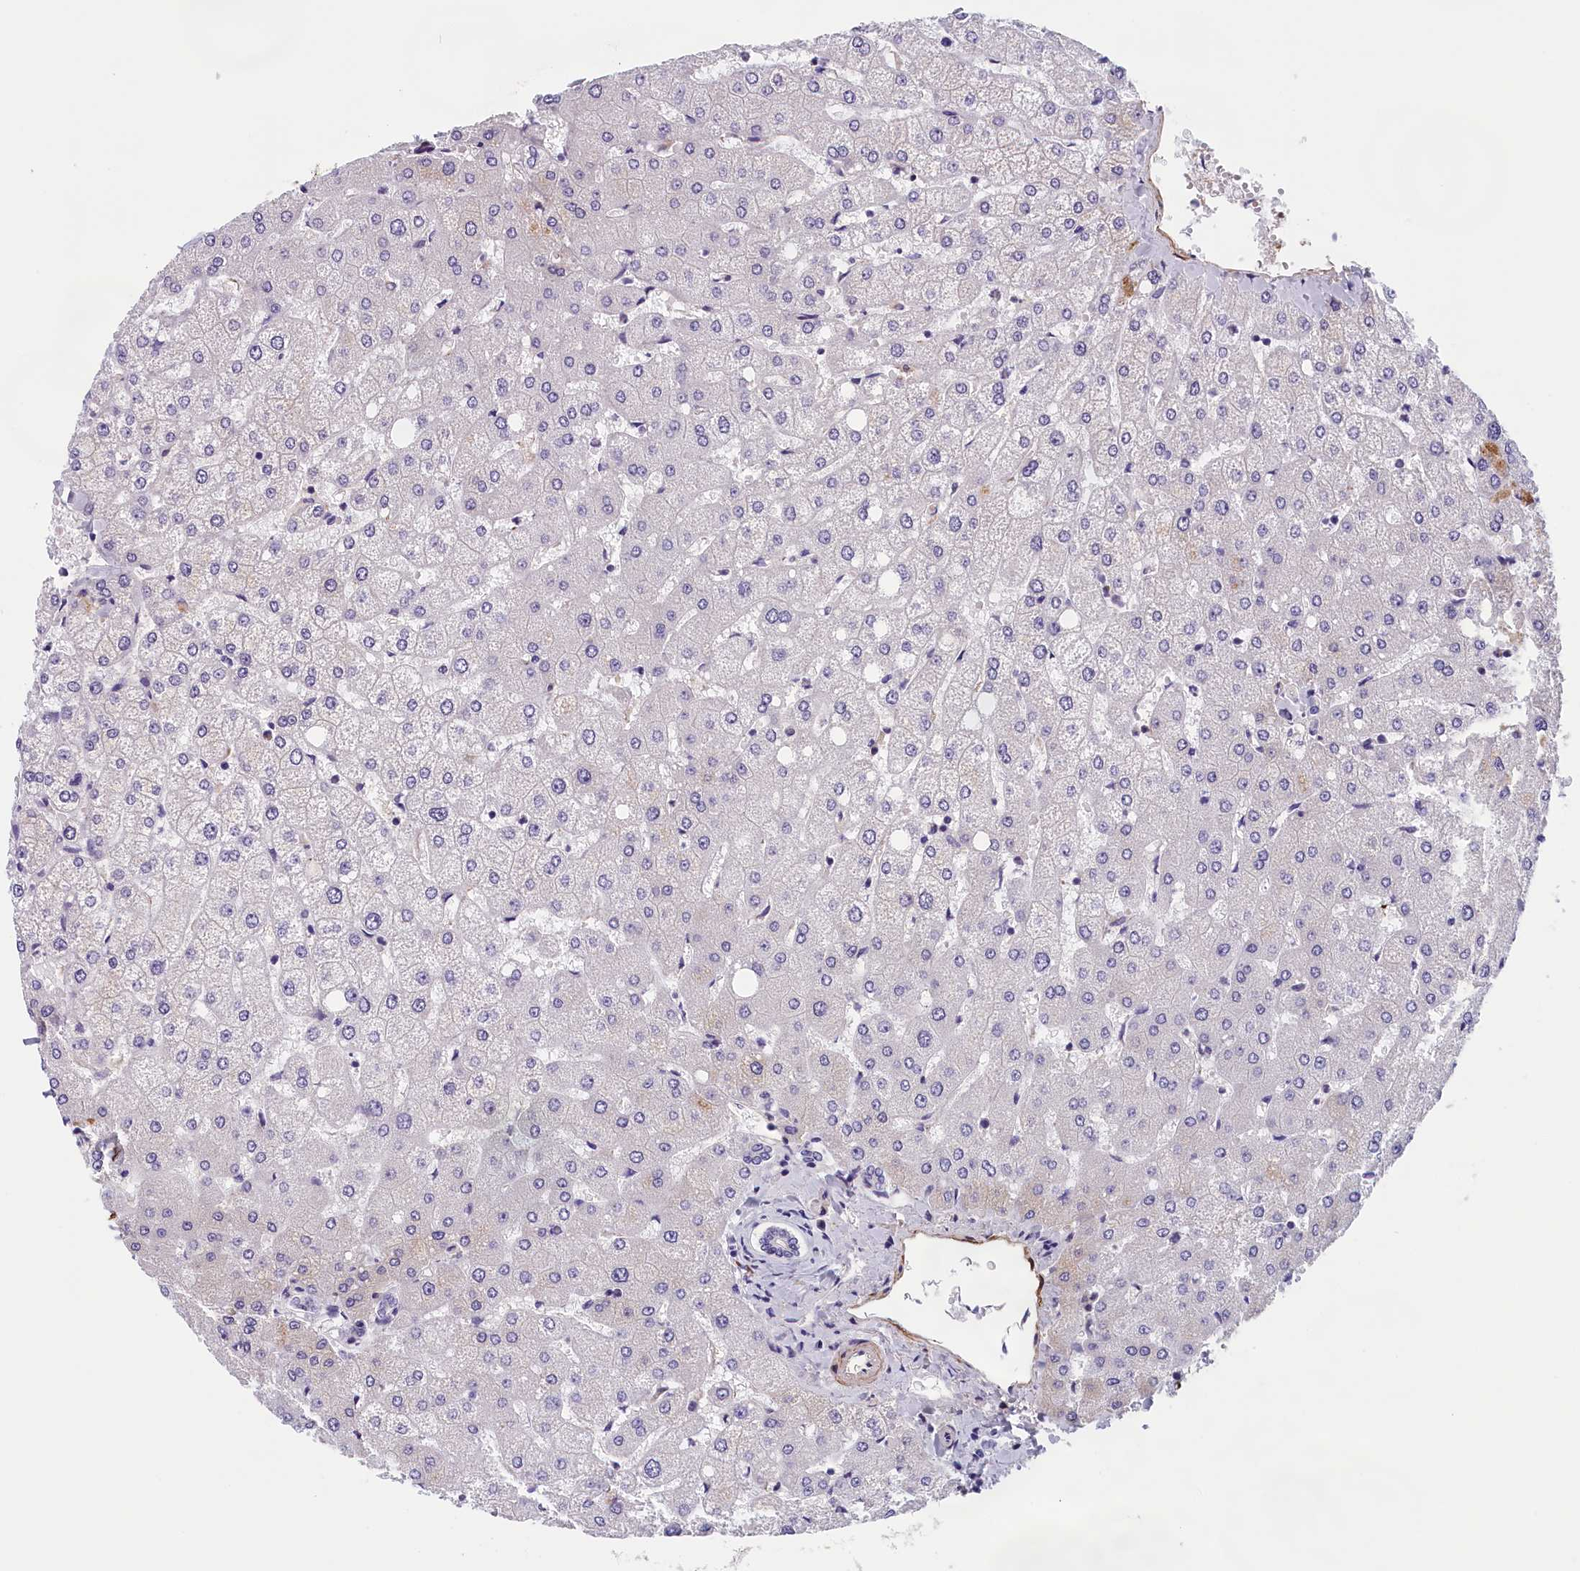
{"staining": {"intensity": "negative", "quantity": "none", "location": "none"}, "tissue": "liver", "cell_type": "Cholangiocytes", "image_type": "normal", "snomed": [{"axis": "morphology", "description": "Normal tissue, NOS"}, {"axis": "topography", "description": "Liver"}], "caption": "Cholangiocytes show no significant positivity in normal liver.", "gene": "BCL2L13", "patient": {"sex": "female", "age": 54}}